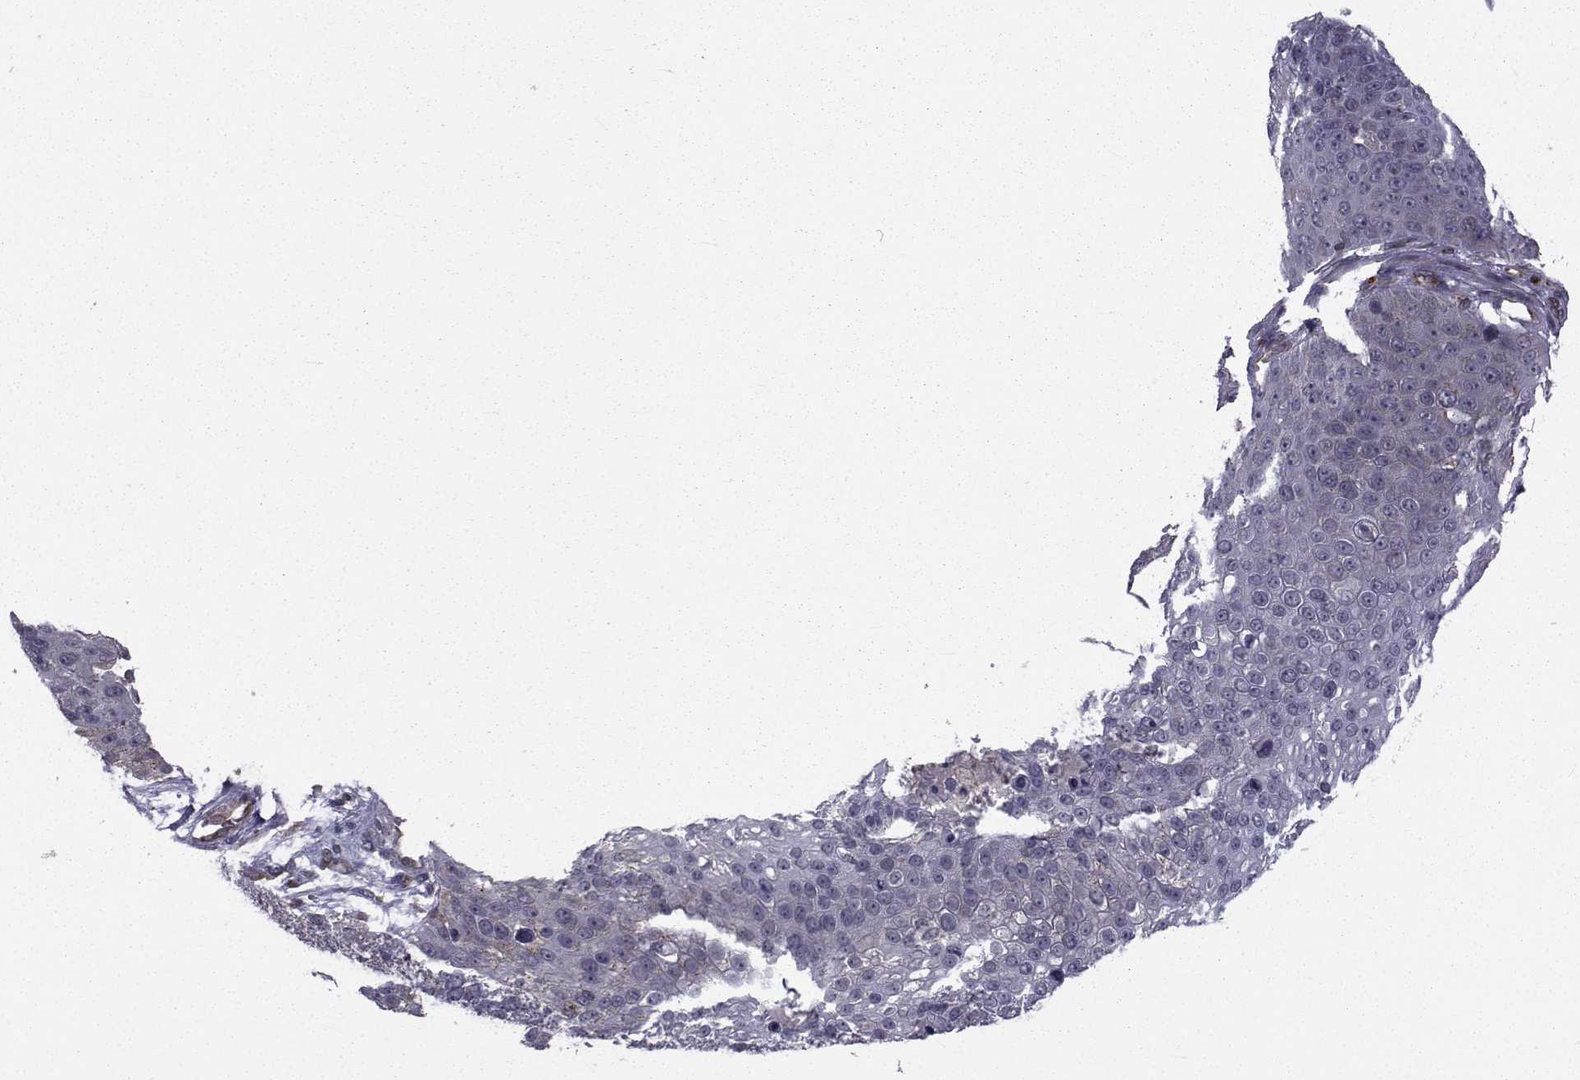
{"staining": {"intensity": "moderate", "quantity": "<25%", "location": "cytoplasmic/membranous"}, "tissue": "skin cancer", "cell_type": "Tumor cells", "image_type": "cancer", "snomed": [{"axis": "morphology", "description": "Squamous cell carcinoma, NOS"}, {"axis": "topography", "description": "Skin"}], "caption": "Immunohistochemistry of skin cancer exhibits low levels of moderate cytoplasmic/membranous expression in approximately <25% of tumor cells.", "gene": "ATP6V1C2", "patient": {"sex": "male", "age": 71}}